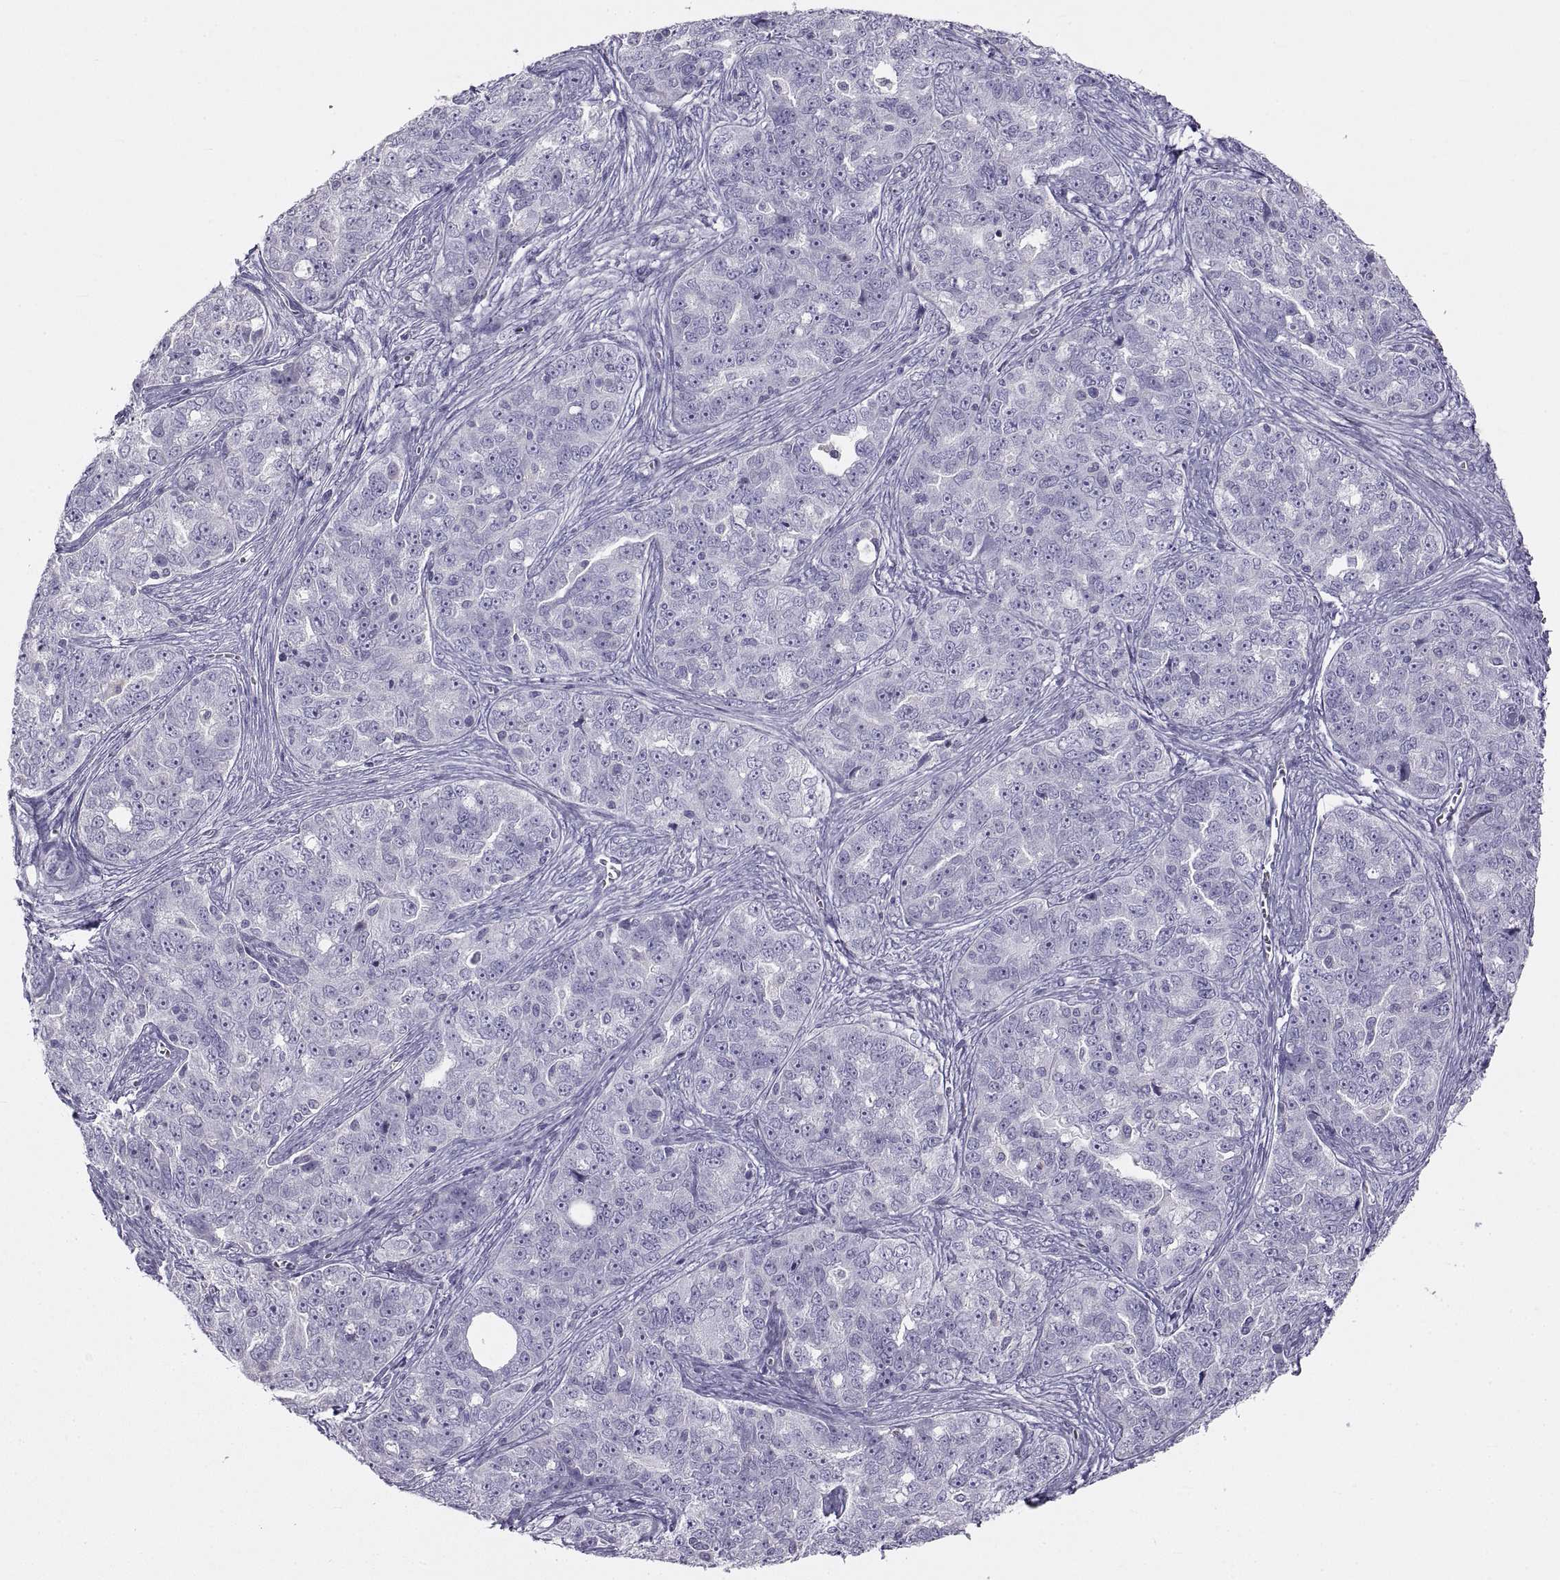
{"staining": {"intensity": "negative", "quantity": "none", "location": "none"}, "tissue": "ovarian cancer", "cell_type": "Tumor cells", "image_type": "cancer", "snomed": [{"axis": "morphology", "description": "Cystadenocarcinoma, serous, NOS"}, {"axis": "topography", "description": "Ovary"}], "caption": "Tumor cells are negative for brown protein staining in ovarian cancer (serous cystadenocarcinoma). (Immunohistochemistry, brightfield microscopy, high magnification).", "gene": "CRYBB3", "patient": {"sex": "female", "age": 51}}